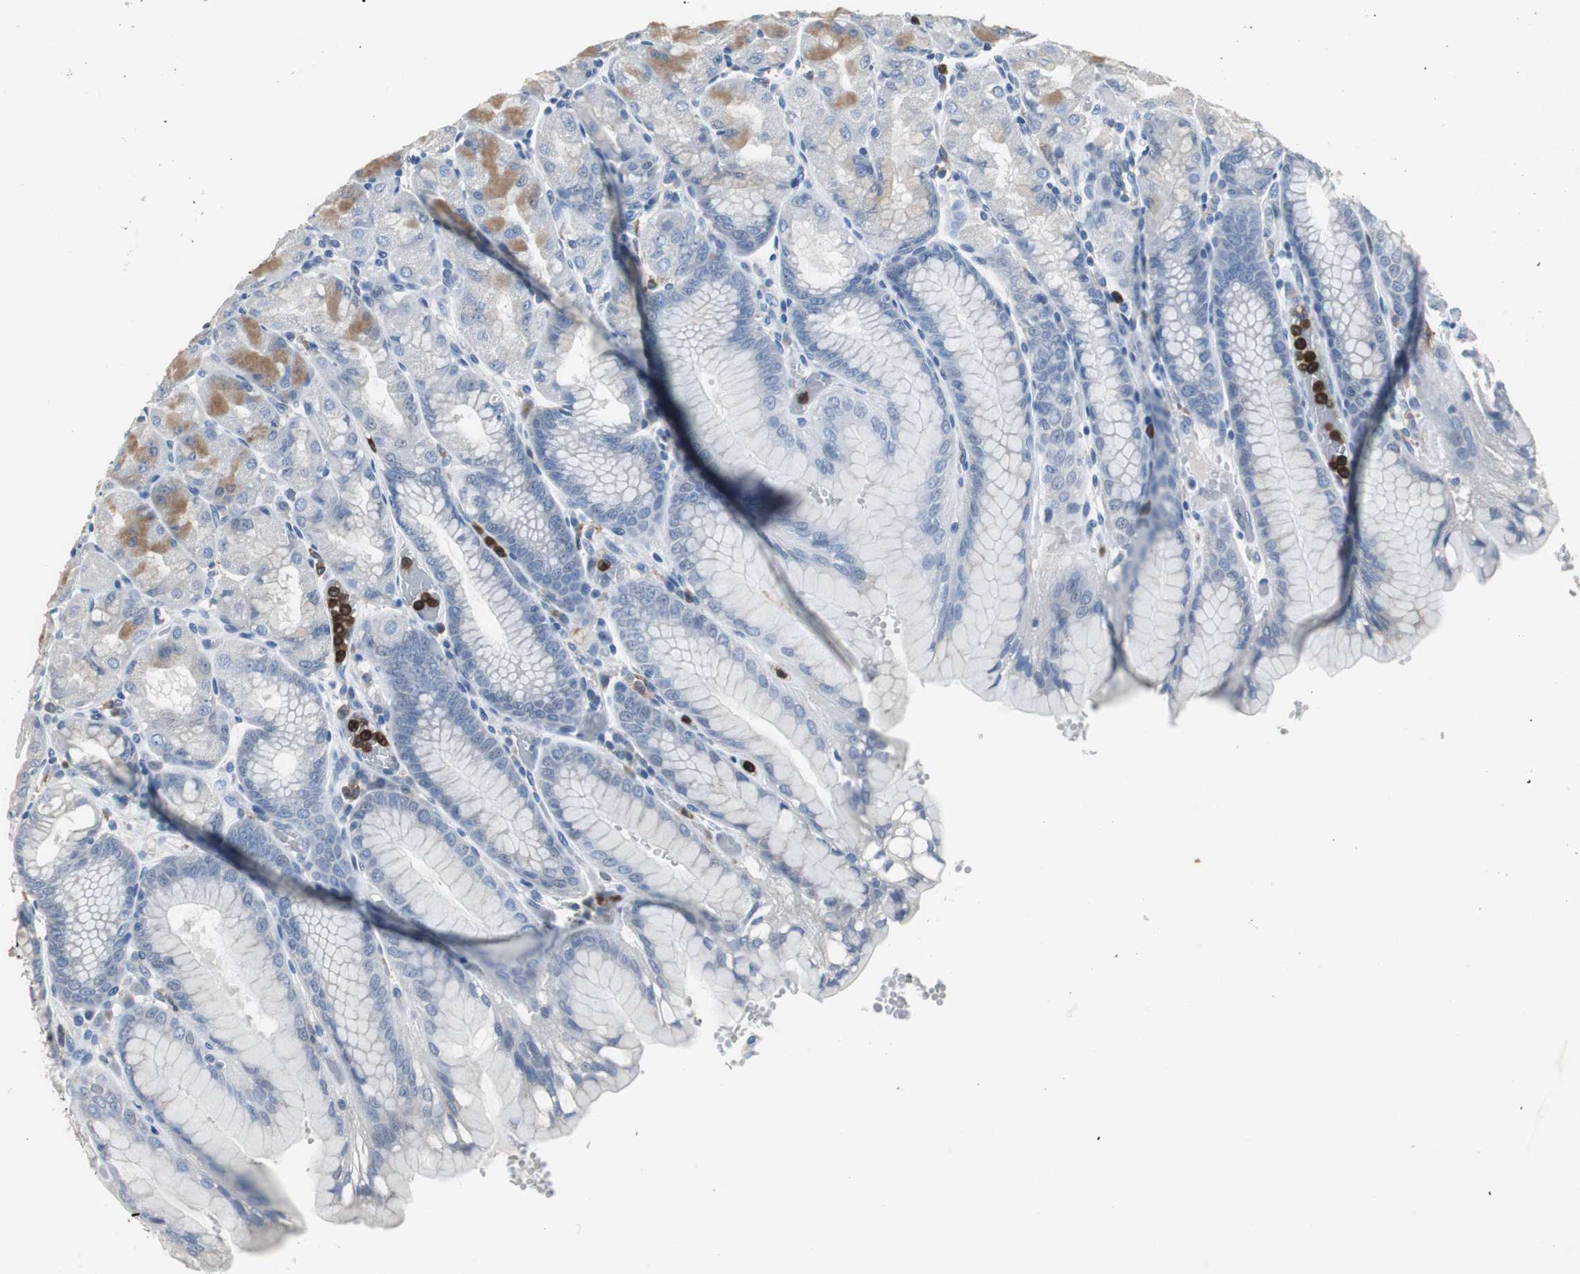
{"staining": {"intensity": "moderate", "quantity": "25%-75%", "location": "cytoplasmic/membranous"}, "tissue": "stomach", "cell_type": "Glandular cells", "image_type": "normal", "snomed": [{"axis": "morphology", "description": "Normal tissue, NOS"}, {"axis": "topography", "description": "Stomach, upper"}, {"axis": "topography", "description": "Stomach"}], "caption": "DAB immunohistochemical staining of unremarkable stomach shows moderate cytoplasmic/membranous protein expression in approximately 25%-75% of glandular cells.", "gene": "NCF2", "patient": {"sex": "male", "age": 76}}